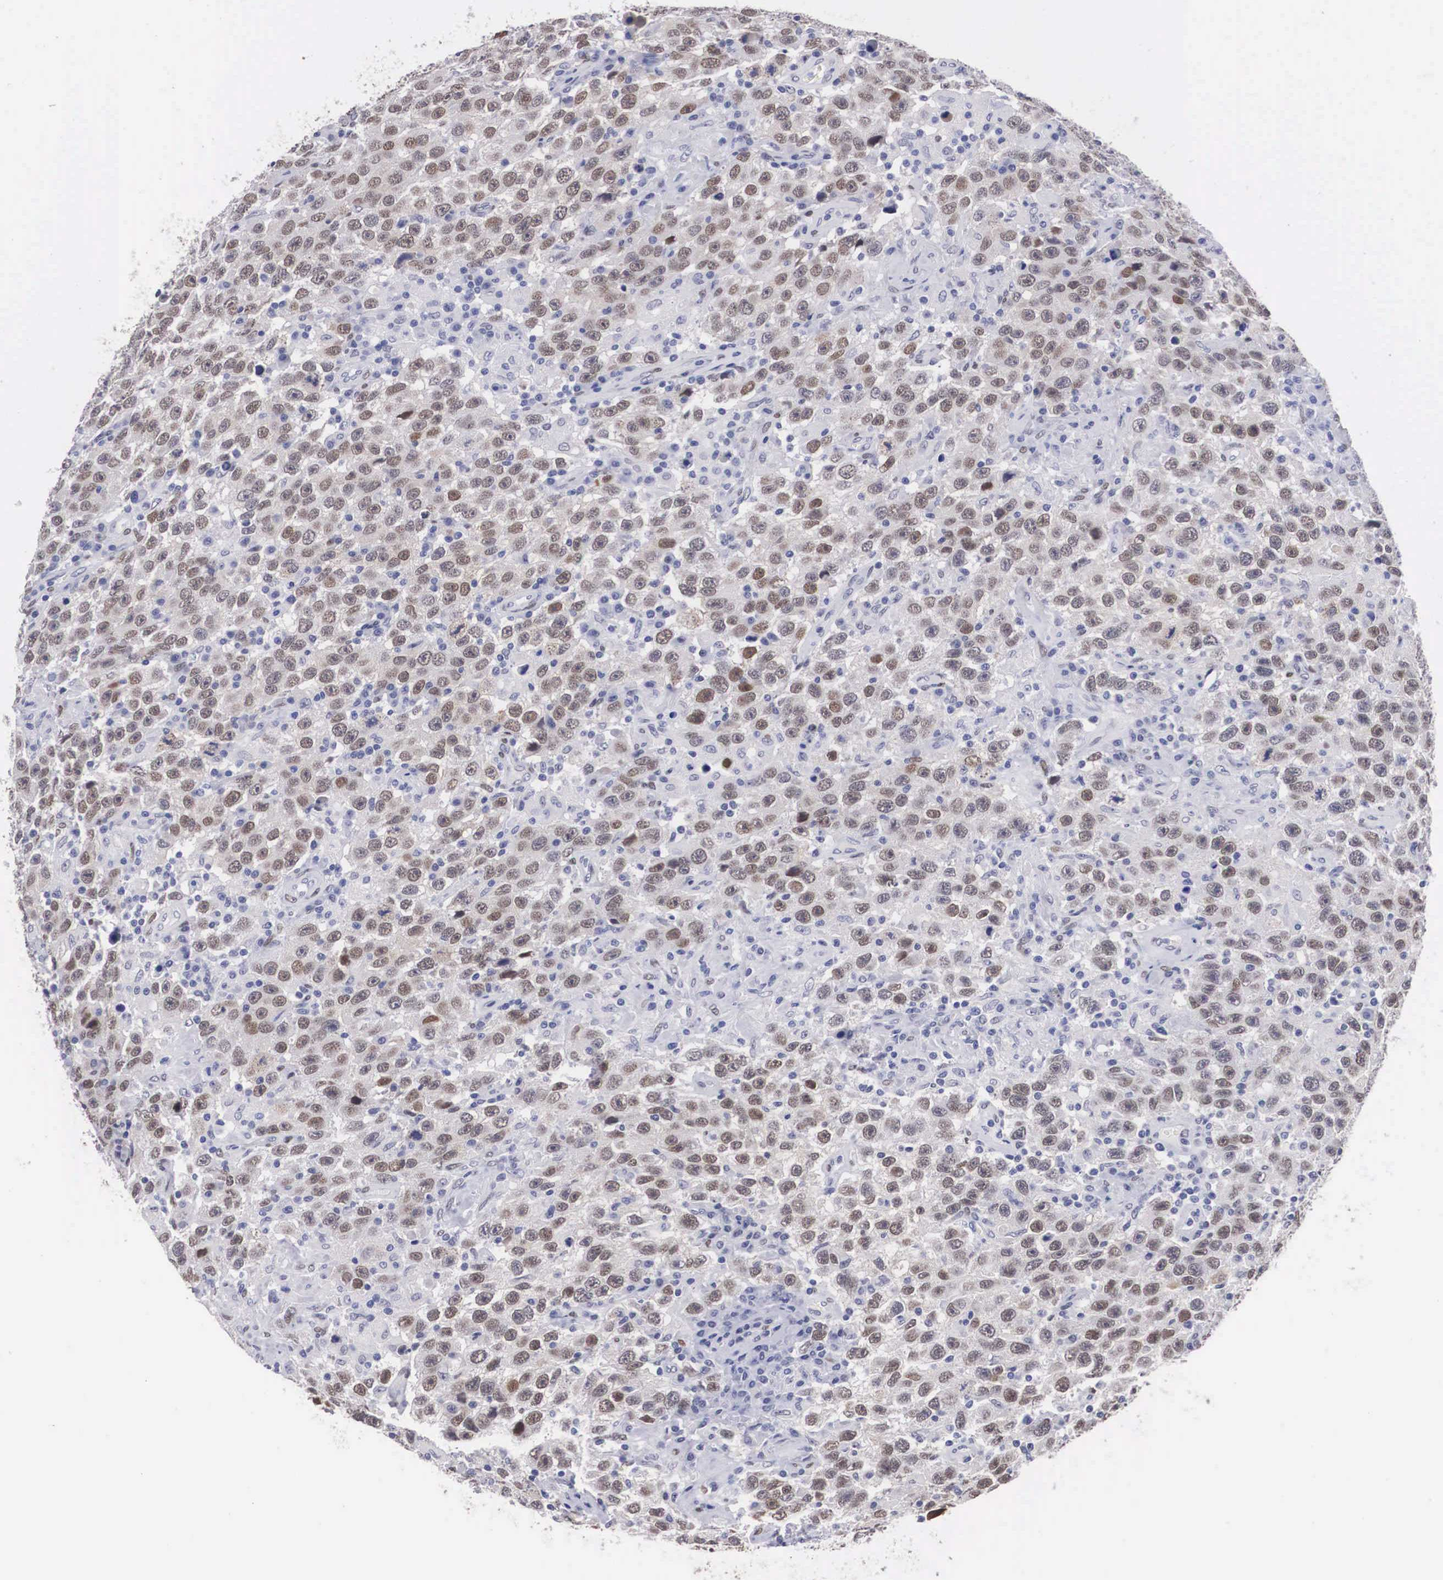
{"staining": {"intensity": "moderate", "quantity": "25%-75%", "location": "nuclear"}, "tissue": "testis cancer", "cell_type": "Tumor cells", "image_type": "cancer", "snomed": [{"axis": "morphology", "description": "Seminoma, NOS"}, {"axis": "topography", "description": "Testis"}], "caption": "Tumor cells exhibit medium levels of moderate nuclear expression in about 25%-75% of cells in testis cancer.", "gene": "KHDRBS3", "patient": {"sex": "male", "age": 41}}